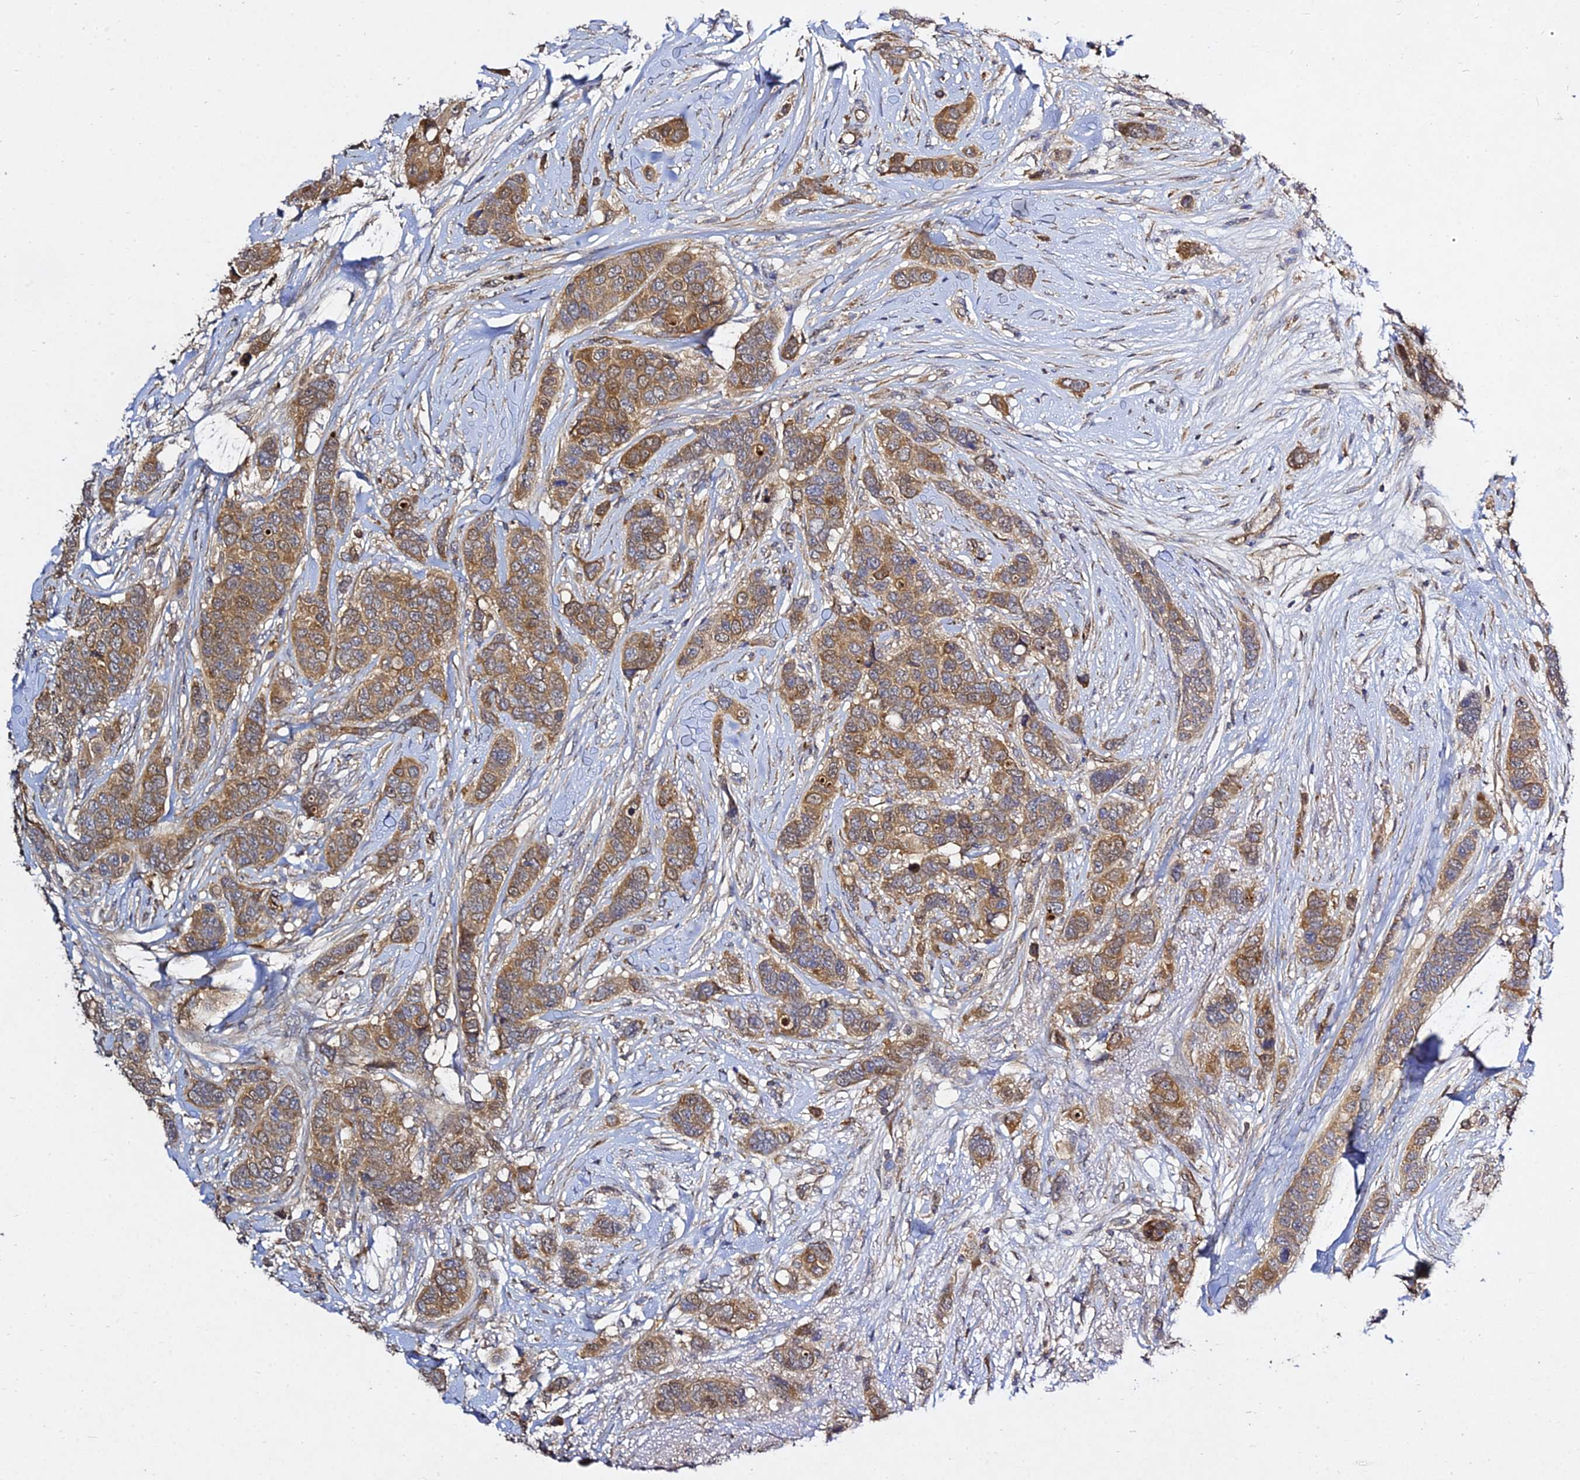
{"staining": {"intensity": "moderate", "quantity": ">75%", "location": "cytoplasmic/membranous"}, "tissue": "breast cancer", "cell_type": "Tumor cells", "image_type": "cancer", "snomed": [{"axis": "morphology", "description": "Lobular carcinoma"}, {"axis": "topography", "description": "Breast"}], "caption": "Immunohistochemistry (DAB (3,3'-diaminobenzidine)) staining of human breast cancer (lobular carcinoma) demonstrates moderate cytoplasmic/membranous protein expression in approximately >75% of tumor cells.", "gene": "GRTP1", "patient": {"sex": "female", "age": 51}}